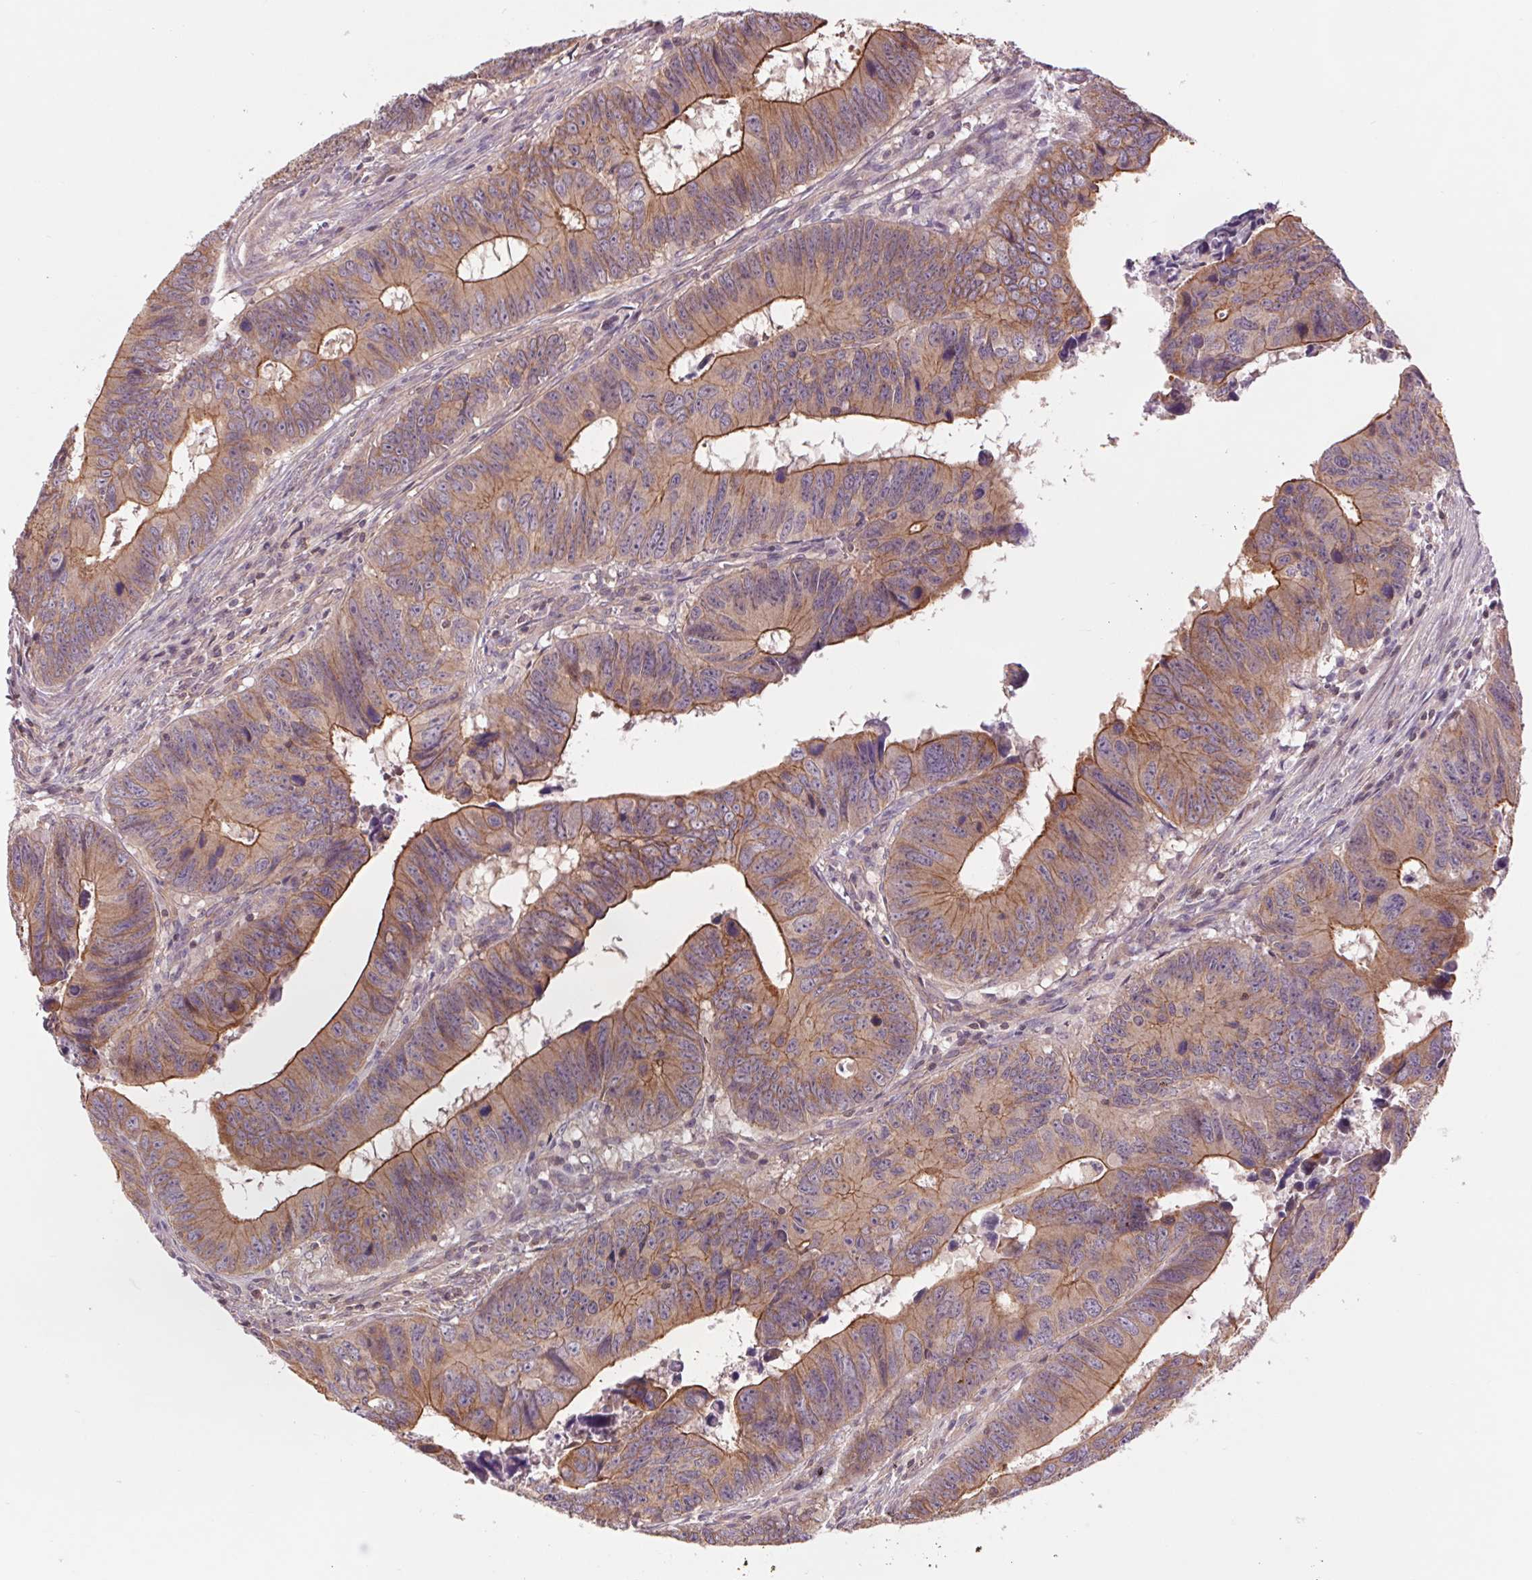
{"staining": {"intensity": "moderate", "quantity": ">75%", "location": "cytoplasmic/membranous"}, "tissue": "colorectal cancer", "cell_type": "Tumor cells", "image_type": "cancer", "snomed": [{"axis": "morphology", "description": "Adenocarcinoma, NOS"}, {"axis": "topography", "description": "Colon"}], "caption": "Tumor cells show moderate cytoplasmic/membranous staining in approximately >75% of cells in colorectal adenocarcinoma.", "gene": "SH3RF2", "patient": {"sex": "female", "age": 82}}